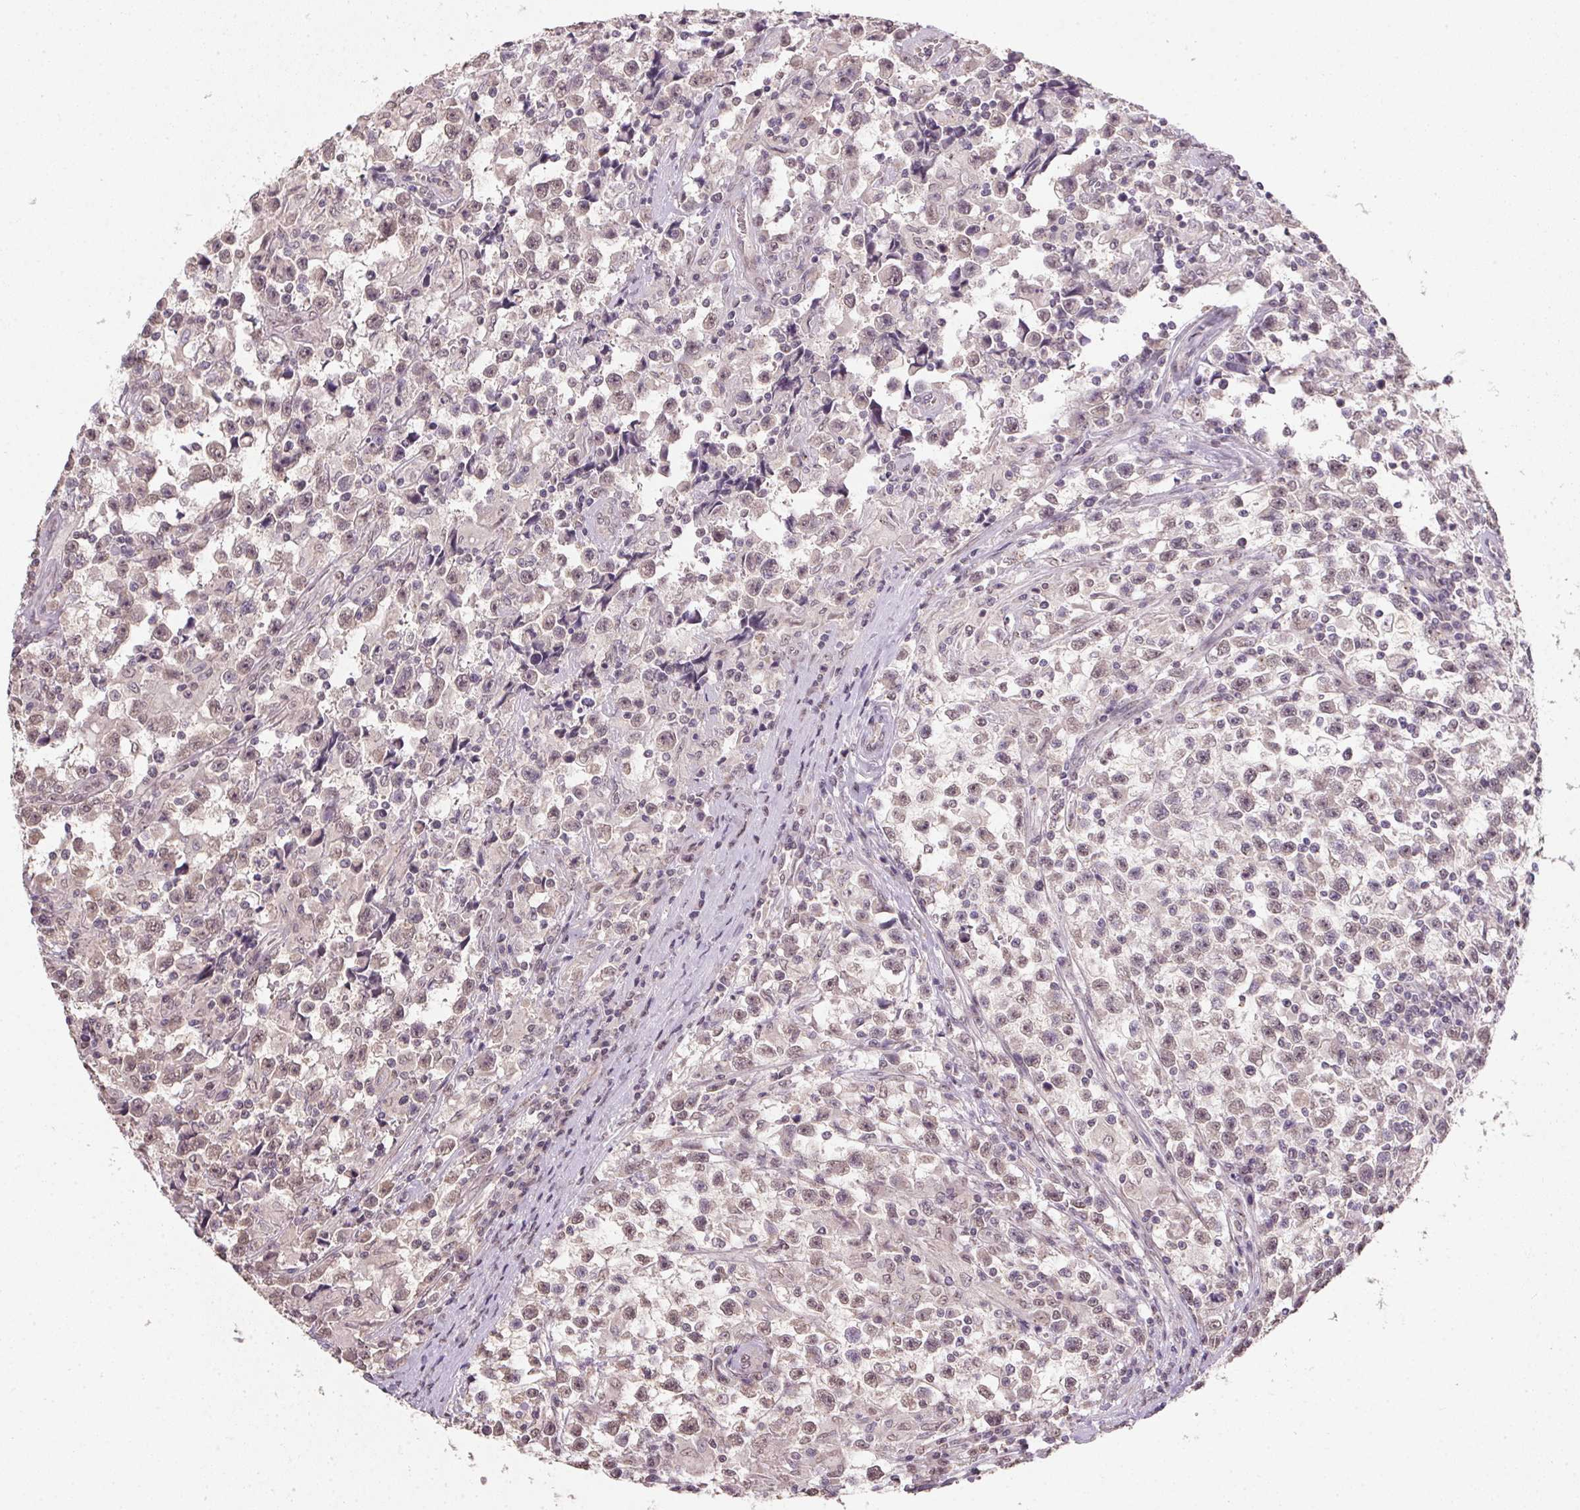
{"staining": {"intensity": "weak", "quantity": "25%-75%", "location": "nuclear"}, "tissue": "testis cancer", "cell_type": "Tumor cells", "image_type": "cancer", "snomed": [{"axis": "morphology", "description": "Seminoma, NOS"}, {"axis": "topography", "description": "Testis"}], "caption": "DAB immunohistochemical staining of human testis cancer exhibits weak nuclear protein positivity in about 25%-75% of tumor cells. Immunohistochemistry (ihc) stains the protein in brown and the nuclei are stained blue.", "gene": "PPP4R4", "patient": {"sex": "male", "age": 31}}